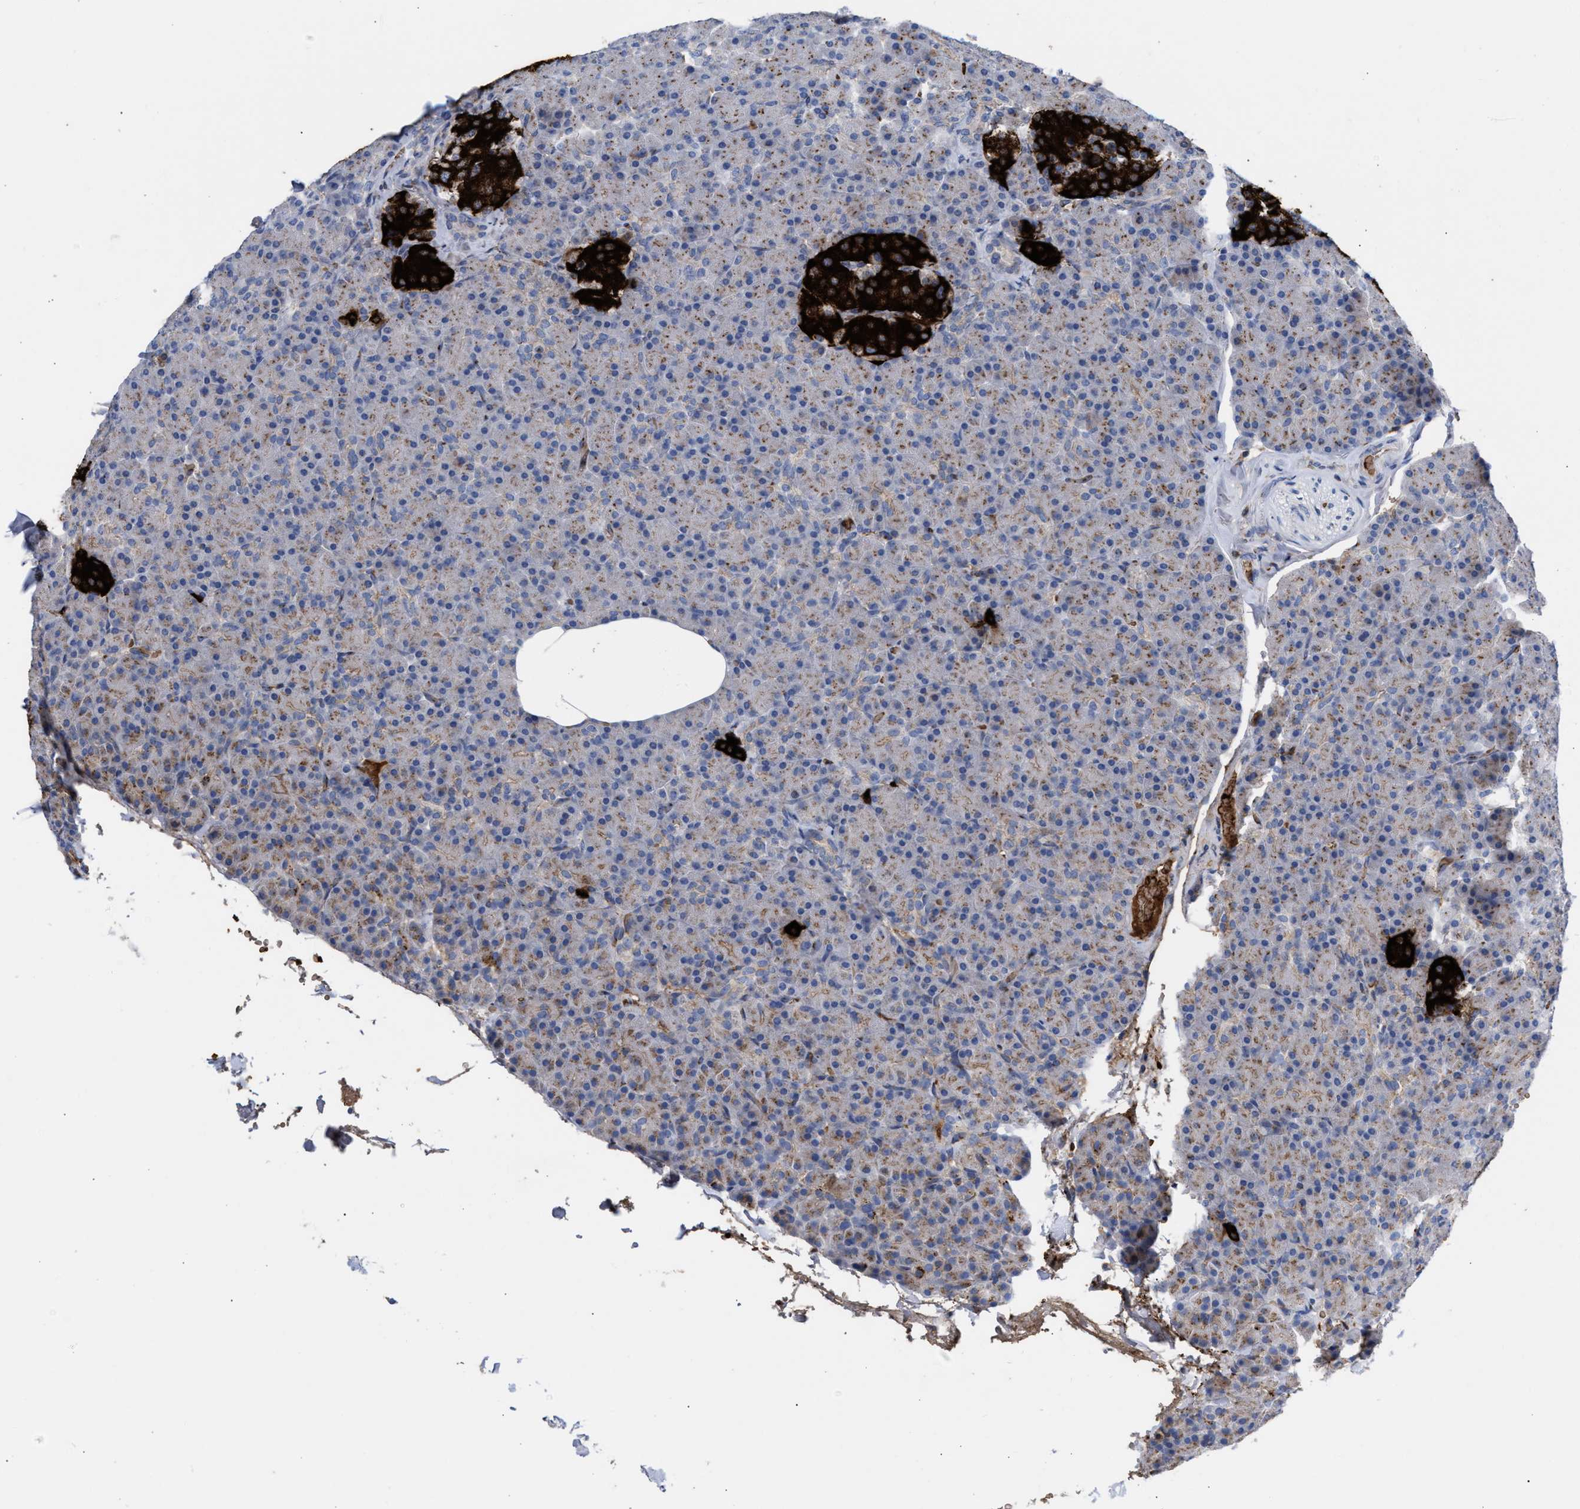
{"staining": {"intensity": "moderate", "quantity": "25%-75%", "location": "cytoplasmic/membranous"}, "tissue": "pancreas", "cell_type": "Exocrine glandular cells", "image_type": "normal", "snomed": [{"axis": "morphology", "description": "Normal tissue, NOS"}, {"axis": "topography", "description": "Pancreas"}], "caption": "Immunohistochemical staining of normal pancreas displays medium levels of moderate cytoplasmic/membranous positivity in about 25%-75% of exocrine glandular cells. (IHC, brightfield microscopy, high magnification).", "gene": "CCL2", "patient": {"sex": "female", "age": 43}}